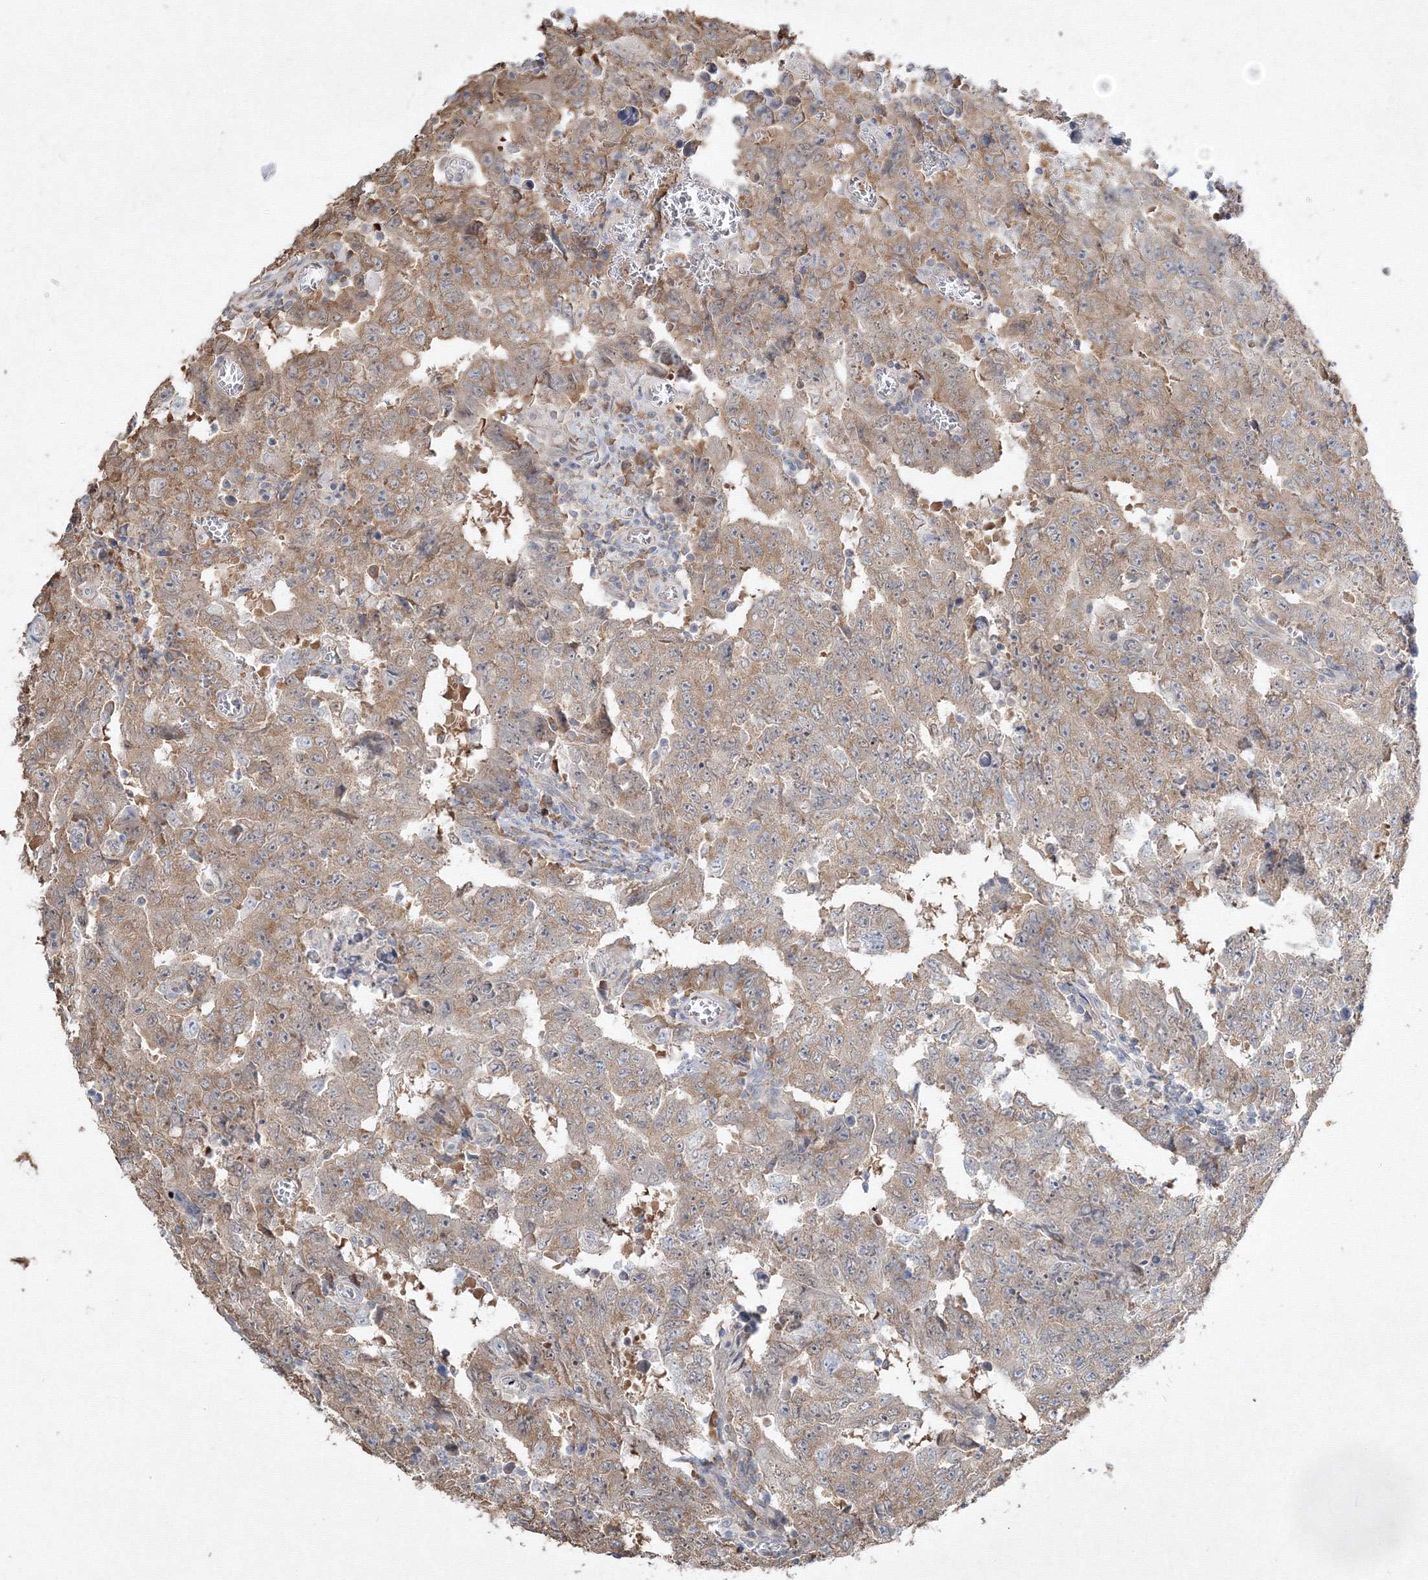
{"staining": {"intensity": "moderate", "quantity": ">75%", "location": "cytoplasmic/membranous"}, "tissue": "testis cancer", "cell_type": "Tumor cells", "image_type": "cancer", "snomed": [{"axis": "morphology", "description": "Carcinoma, Embryonal, NOS"}, {"axis": "topography", "description": "Testis"}], "caption": "The histopathology image demonstrates a brown stain indicating the presence of a protein in the cytoplasmic/membranous of tumor cells in embryonal carcinoma (testis).", "gene": "FBXL8", "patient": {"sex": "male", "age": 26}}